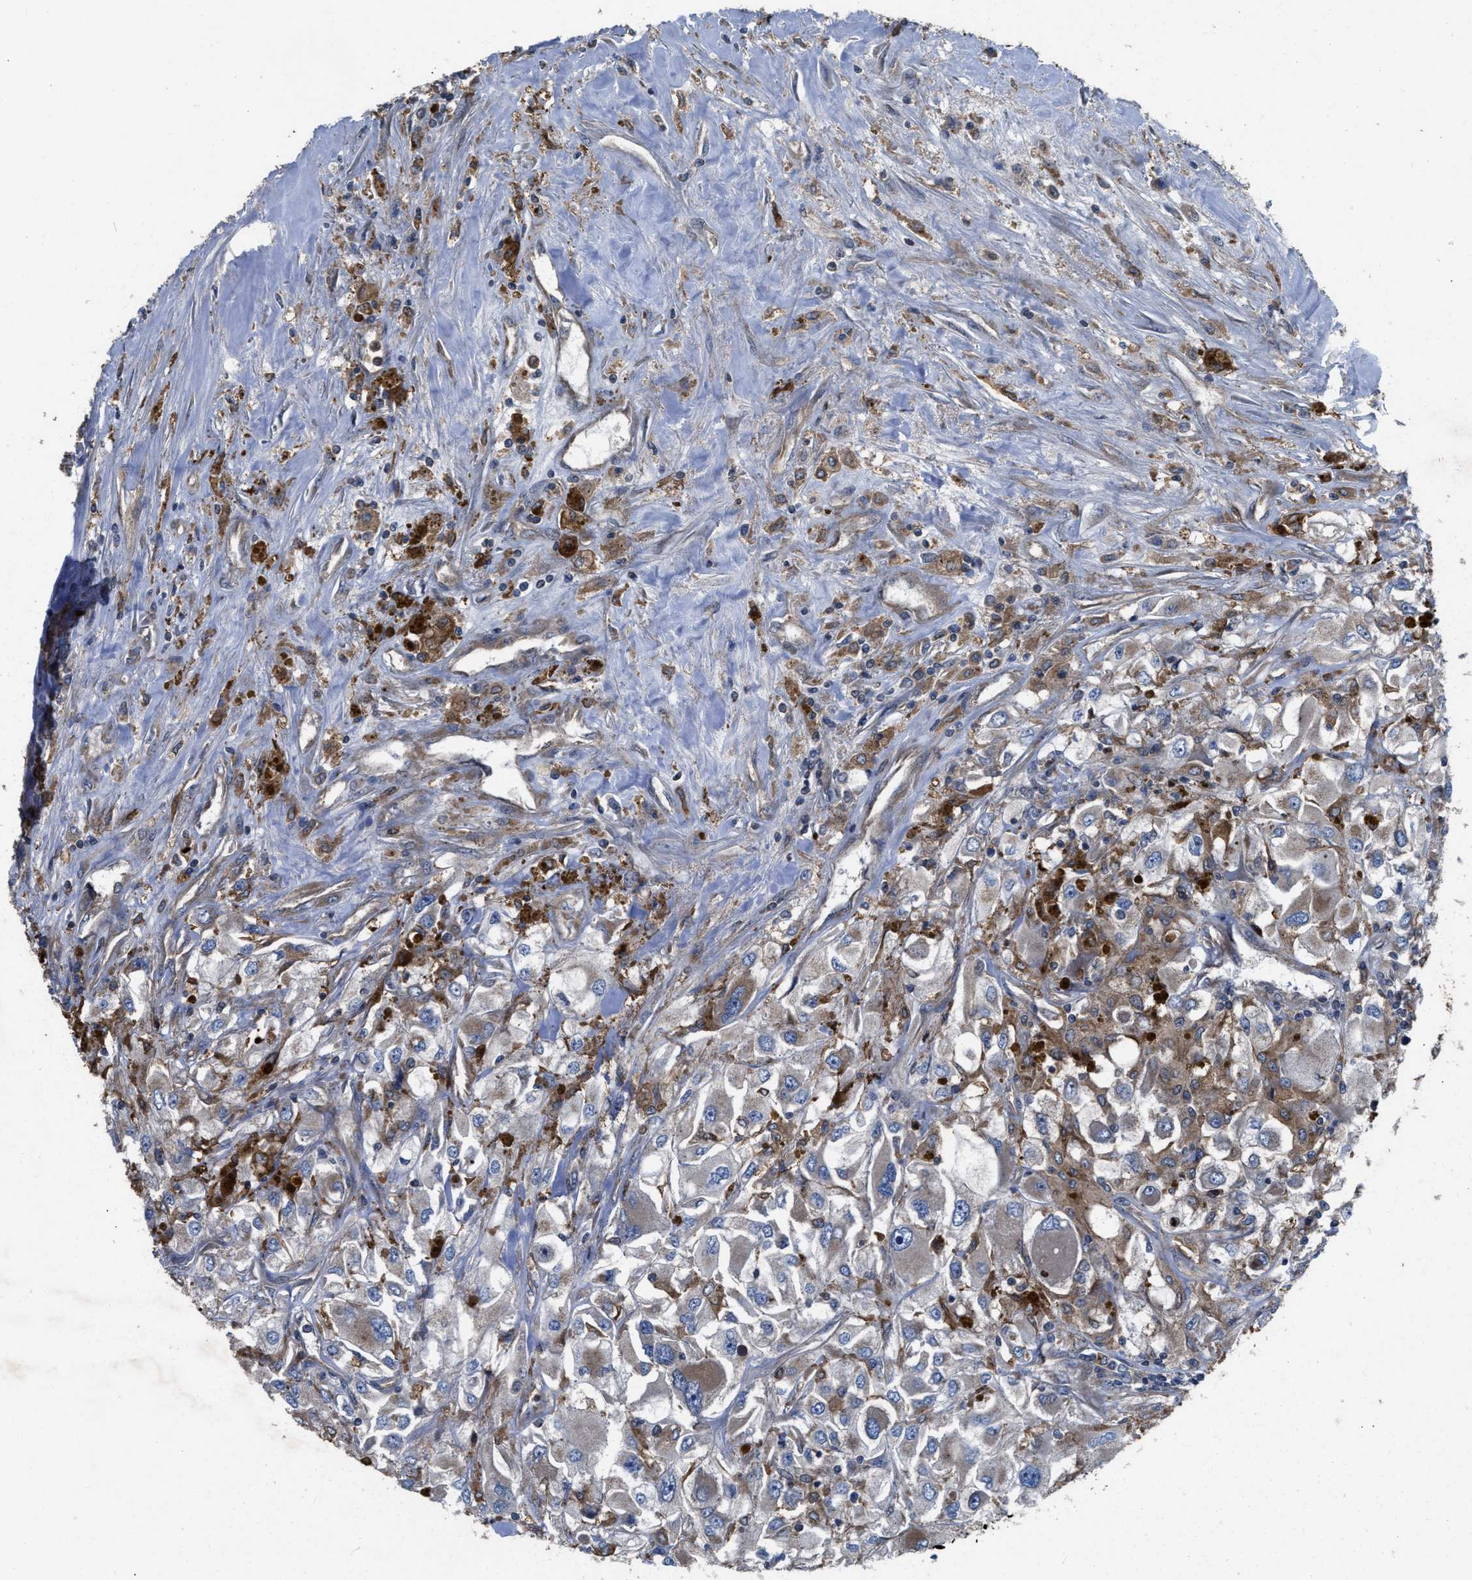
{"staining": {"intensity": "weak", "quantity": "<25%", "location": "cytoplasmic/membranous"}, "tissue": "renal cancer", "cell_type": "Tumor cells", "image_type": "cancer", "snomed": [{"axis": "morphology", "description": "Adenocarcinoma, NOS"}, {"axis": "topography", "description": "Kidney"}], "caption": "The photomicrograph shows no significant positivity in tumor cells of renal adenocarcinoma.", "gene": "USP25", "patient": {"sex": "female", "age": 52}}